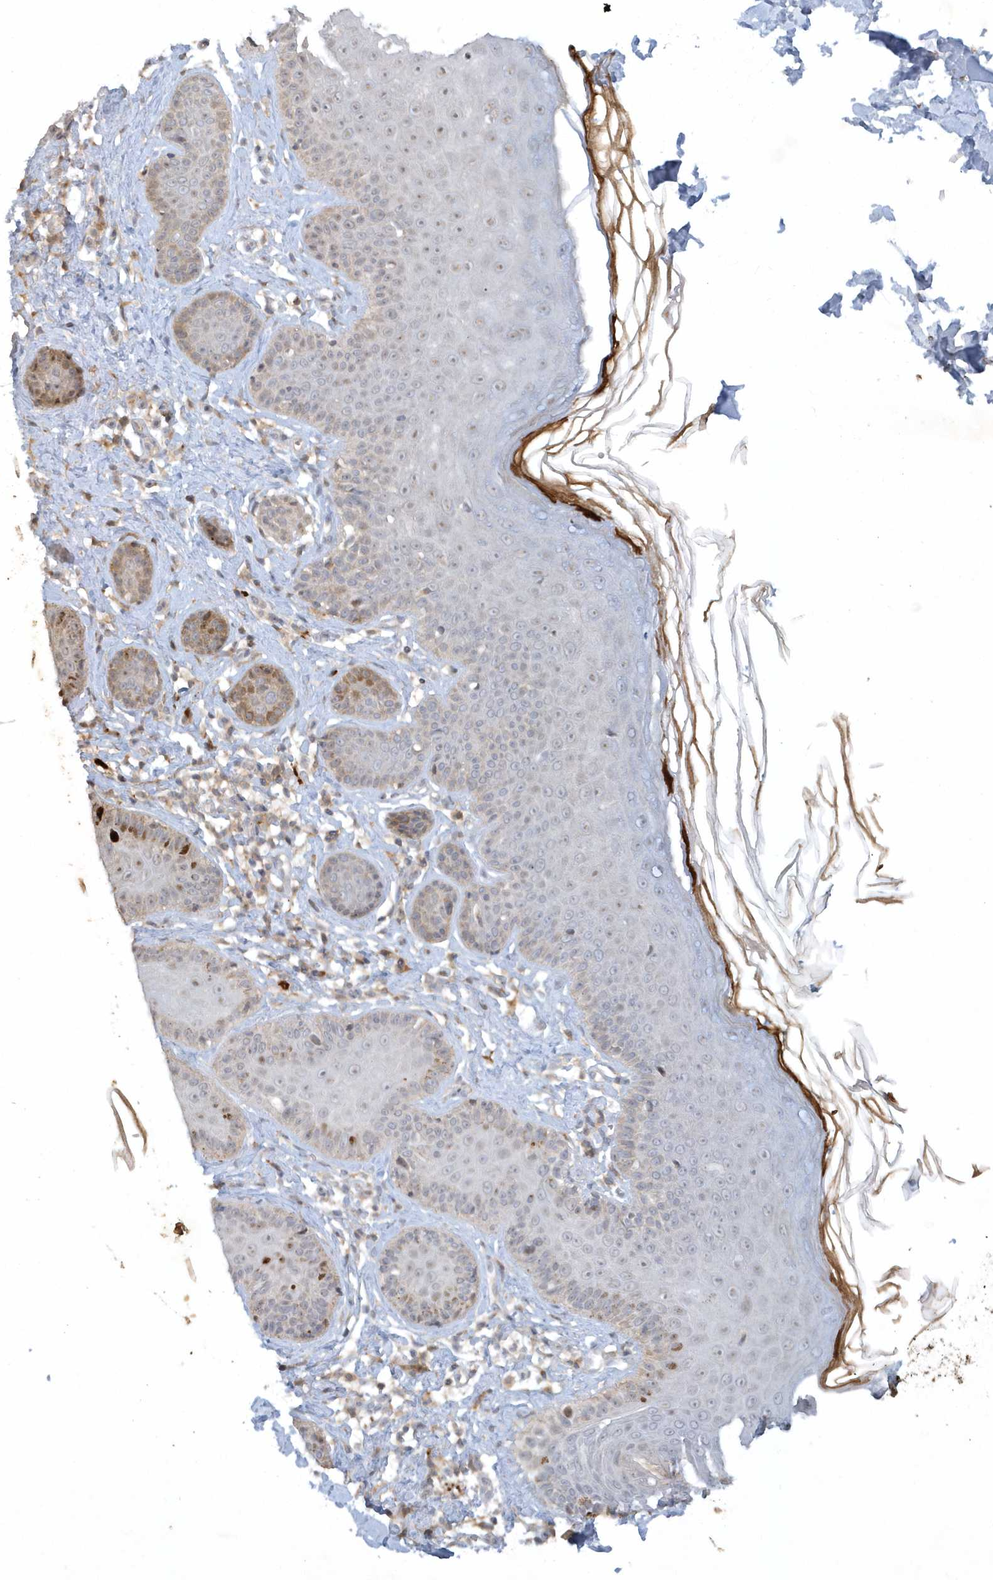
{"staining": {"intensity": "weak", "quantity": ">75%", "location": "cytoplasmic/membranous"}, "tissue": "skin", "cell_type": "Fibroblasts", "image_type": "normal", "snomed": [{"axis": "morphology", "description": "Normal tissue, NOS"}, {"axis": "topography", "description": "Skin"}], "caption": "An image of skin stained for a protein displays weak cytoplasmic/membranous brown staining in fibroblasts. Immunohistochemistry (ihc) stains the protein in brown and the nuclei are stained blue.", "gene": "THG1L", "patient": {"sex": "male", "age": 52}}